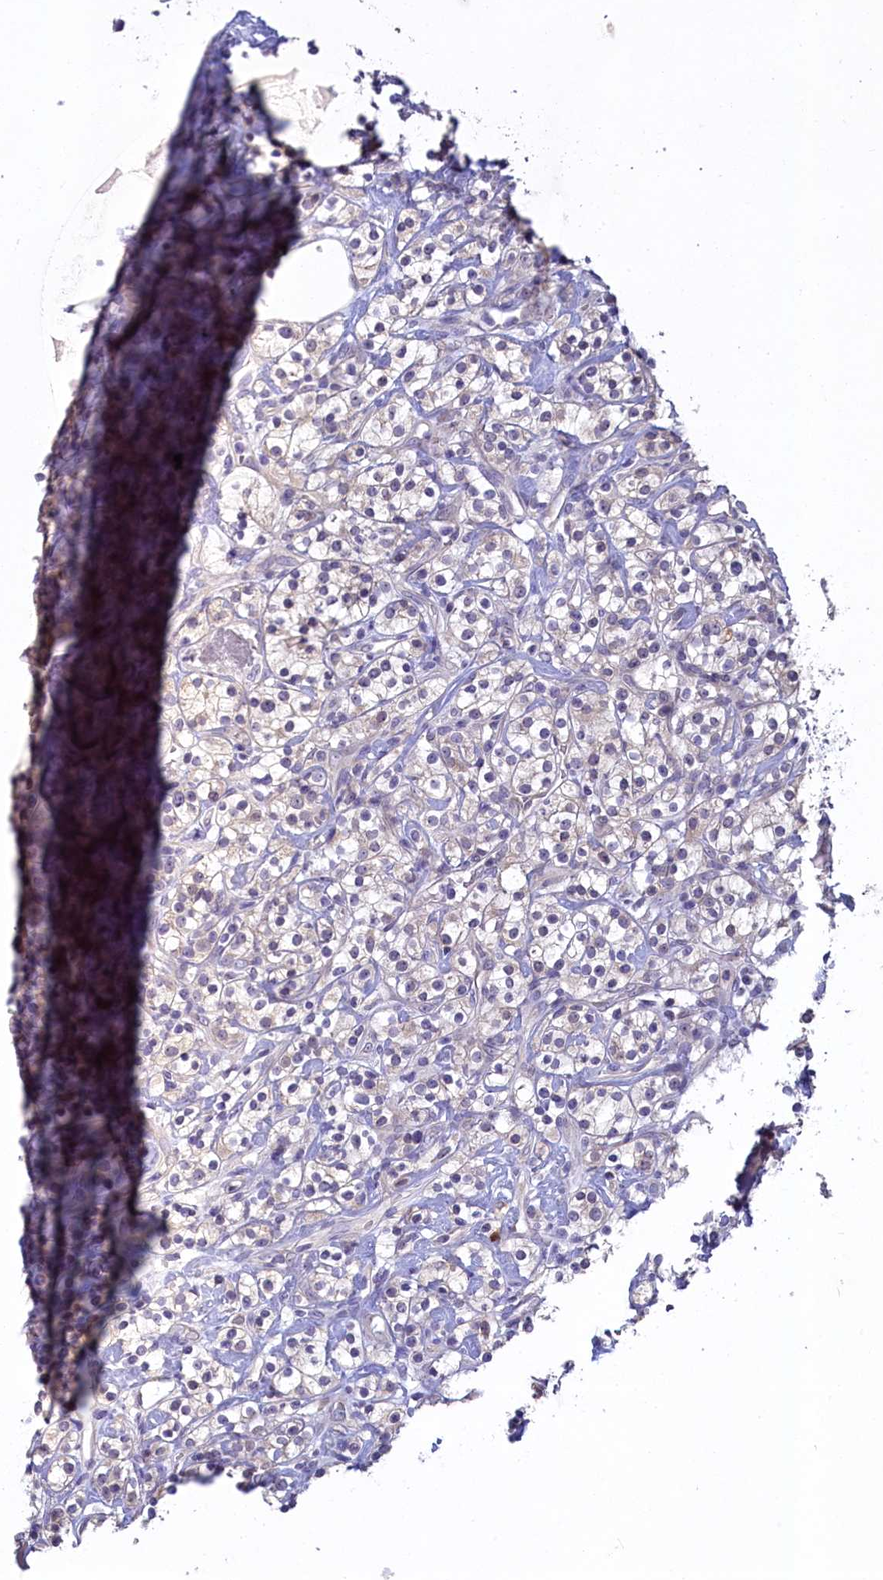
{"staining": {"intensity": "moderate", "quantity": "25%-75%", "location": "cytoplasmic/membranous,nuclear"}, "tissue": "renal cancer", "cell_type": "Tumor cells", "image_type": "cancer", "snomed": [{"axis": "morphology", "description": "Adenocarcinoma, NOS"}, {"axis": "topography", "description": "Kidney"}], "caption": "High-power microscopy captured an IHC micrograph of renal cancer, revealing moderate cytoplasmic/membranous and nuclear expression in about 25%-75% of tumor cells. (brown staining indicates protein expression, while blue staining denotes nuclei).", "gene": "UCHL3", "patient": {"sex": "male", "age": 77}}